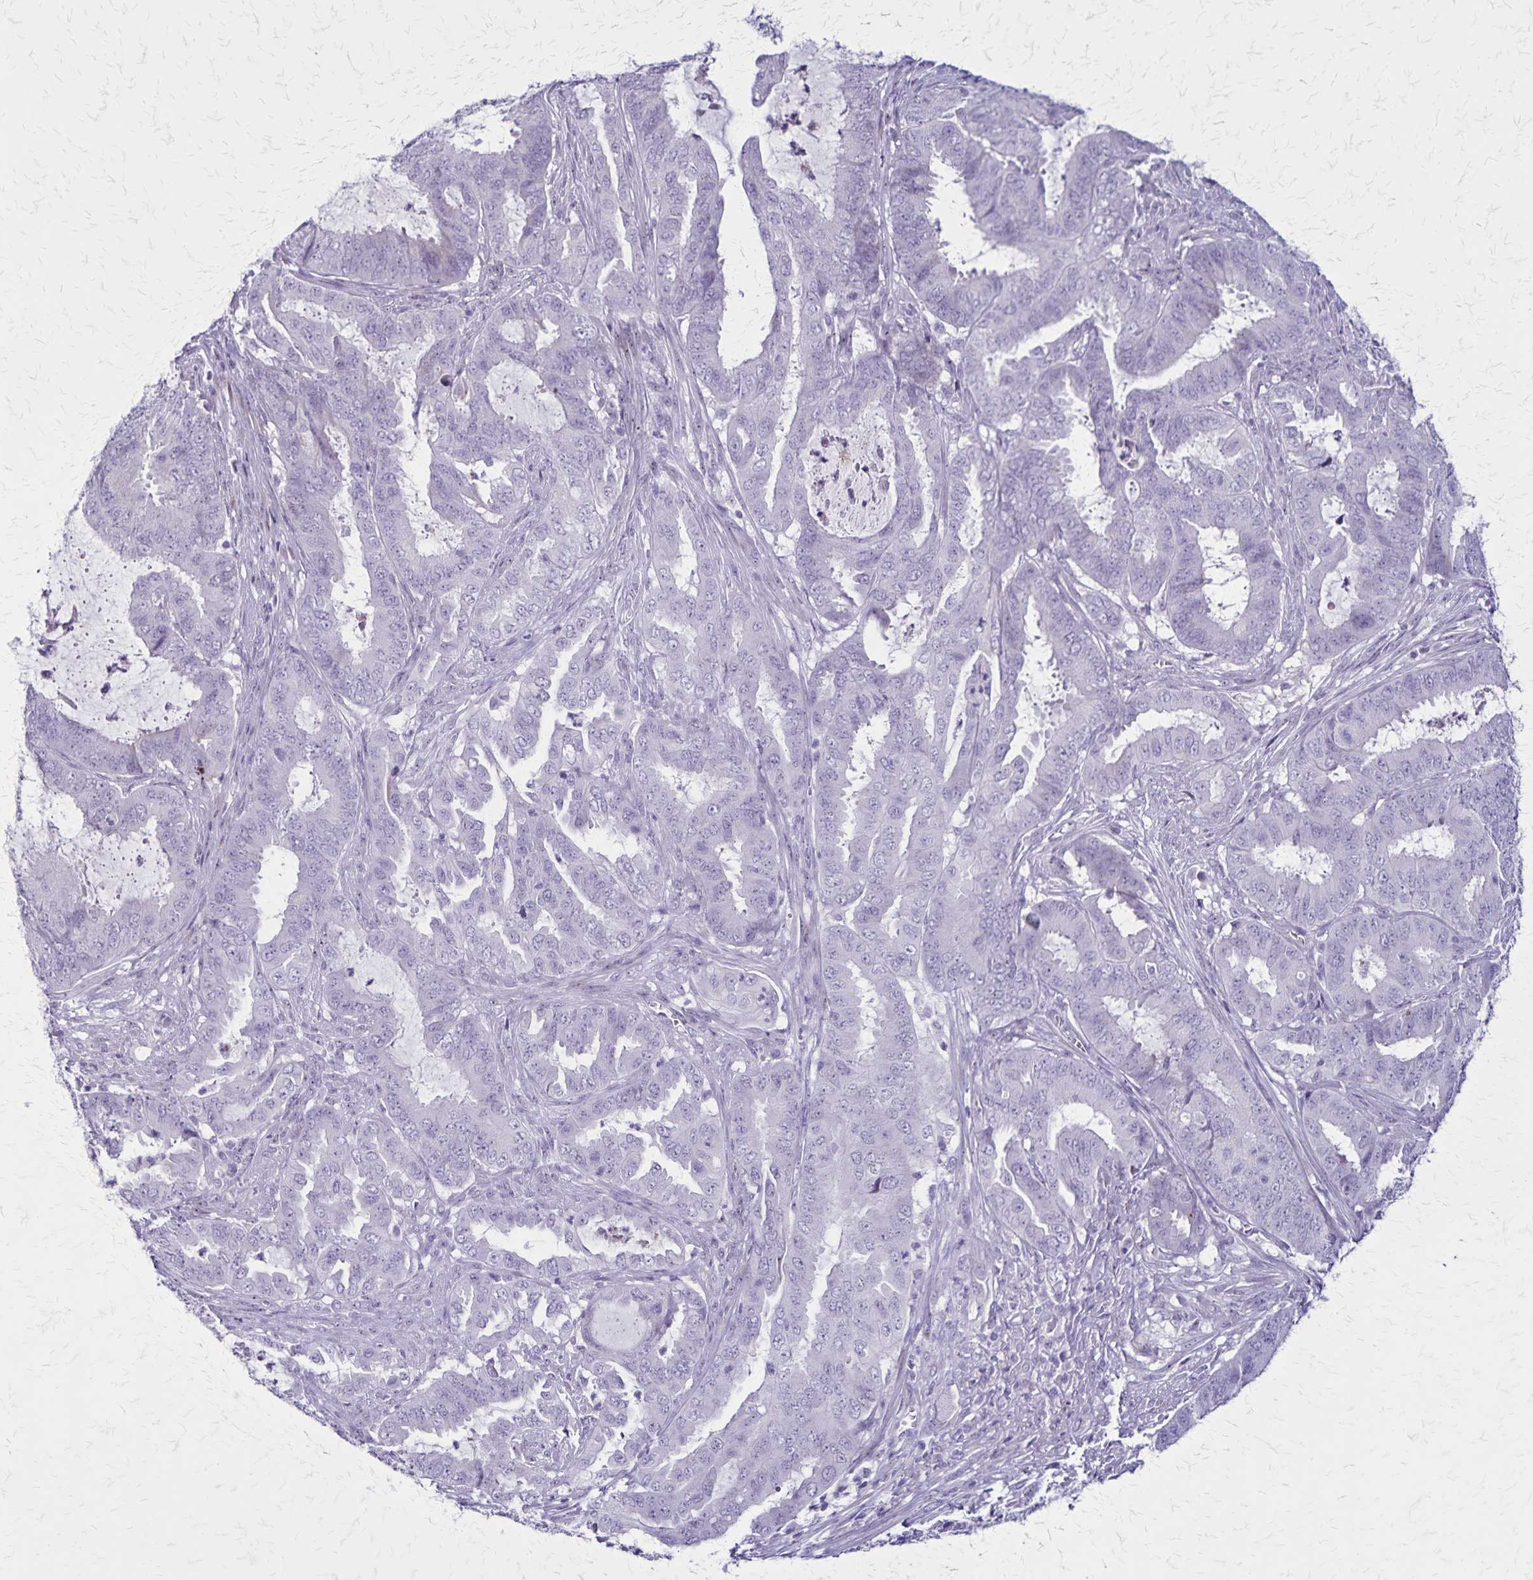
{"staining": {"intensity": "negative", "quantity": "none", "location": "none"}, "tissue": "endometrial cancer", "cell_type": "Tumor cells", "image_type": "cancer", "snomed": [{"axis": "morphology", "description": "Adenocarcinoma, NOS"}, {"axis": "topography", "description": "Endometrium"}], "caption": "This is an immunohistochemistry (IHC) image of endometrial cancer. There is no staining in tumor cells.", "gene": "OR51B5", "patient": {"sex": "female", "age": 51}}